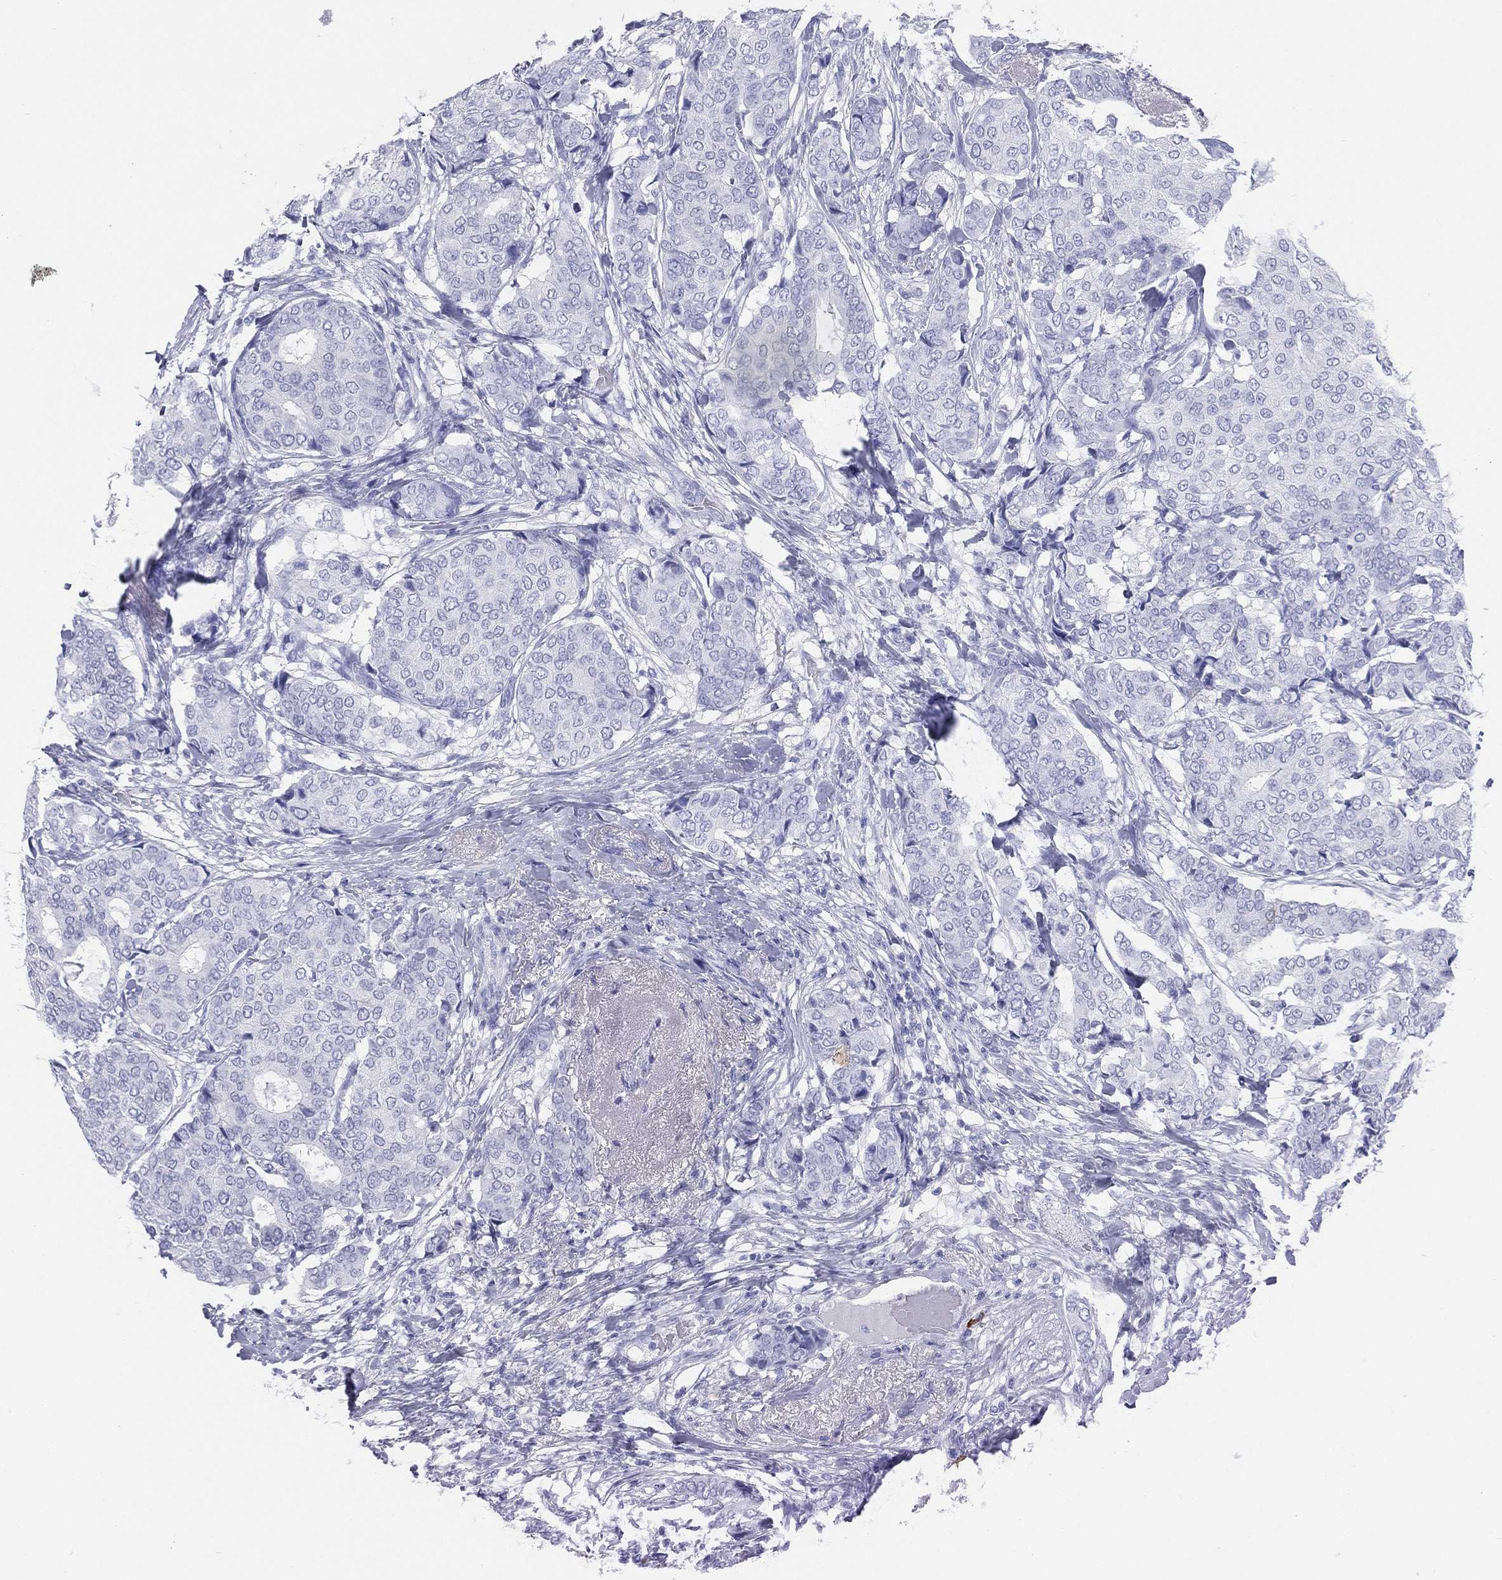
{"staining": {"intensity": "negative", "quantity": "none", "location": "none"}, "tissue": "breast cancer", "cell_type": "Tumor cells", "image_type": "cancer", "snomed": [{"axis": "morphology", "description": "Duct carcinoma"}, {"axis": "topography", "description": "Breast"}], "caption": "Tumor cells show no significant positivity in breast cancer. Nuclei are stained in blue.", "gene": "CD79A", "patient": {"sex": "female", "age": 75}}